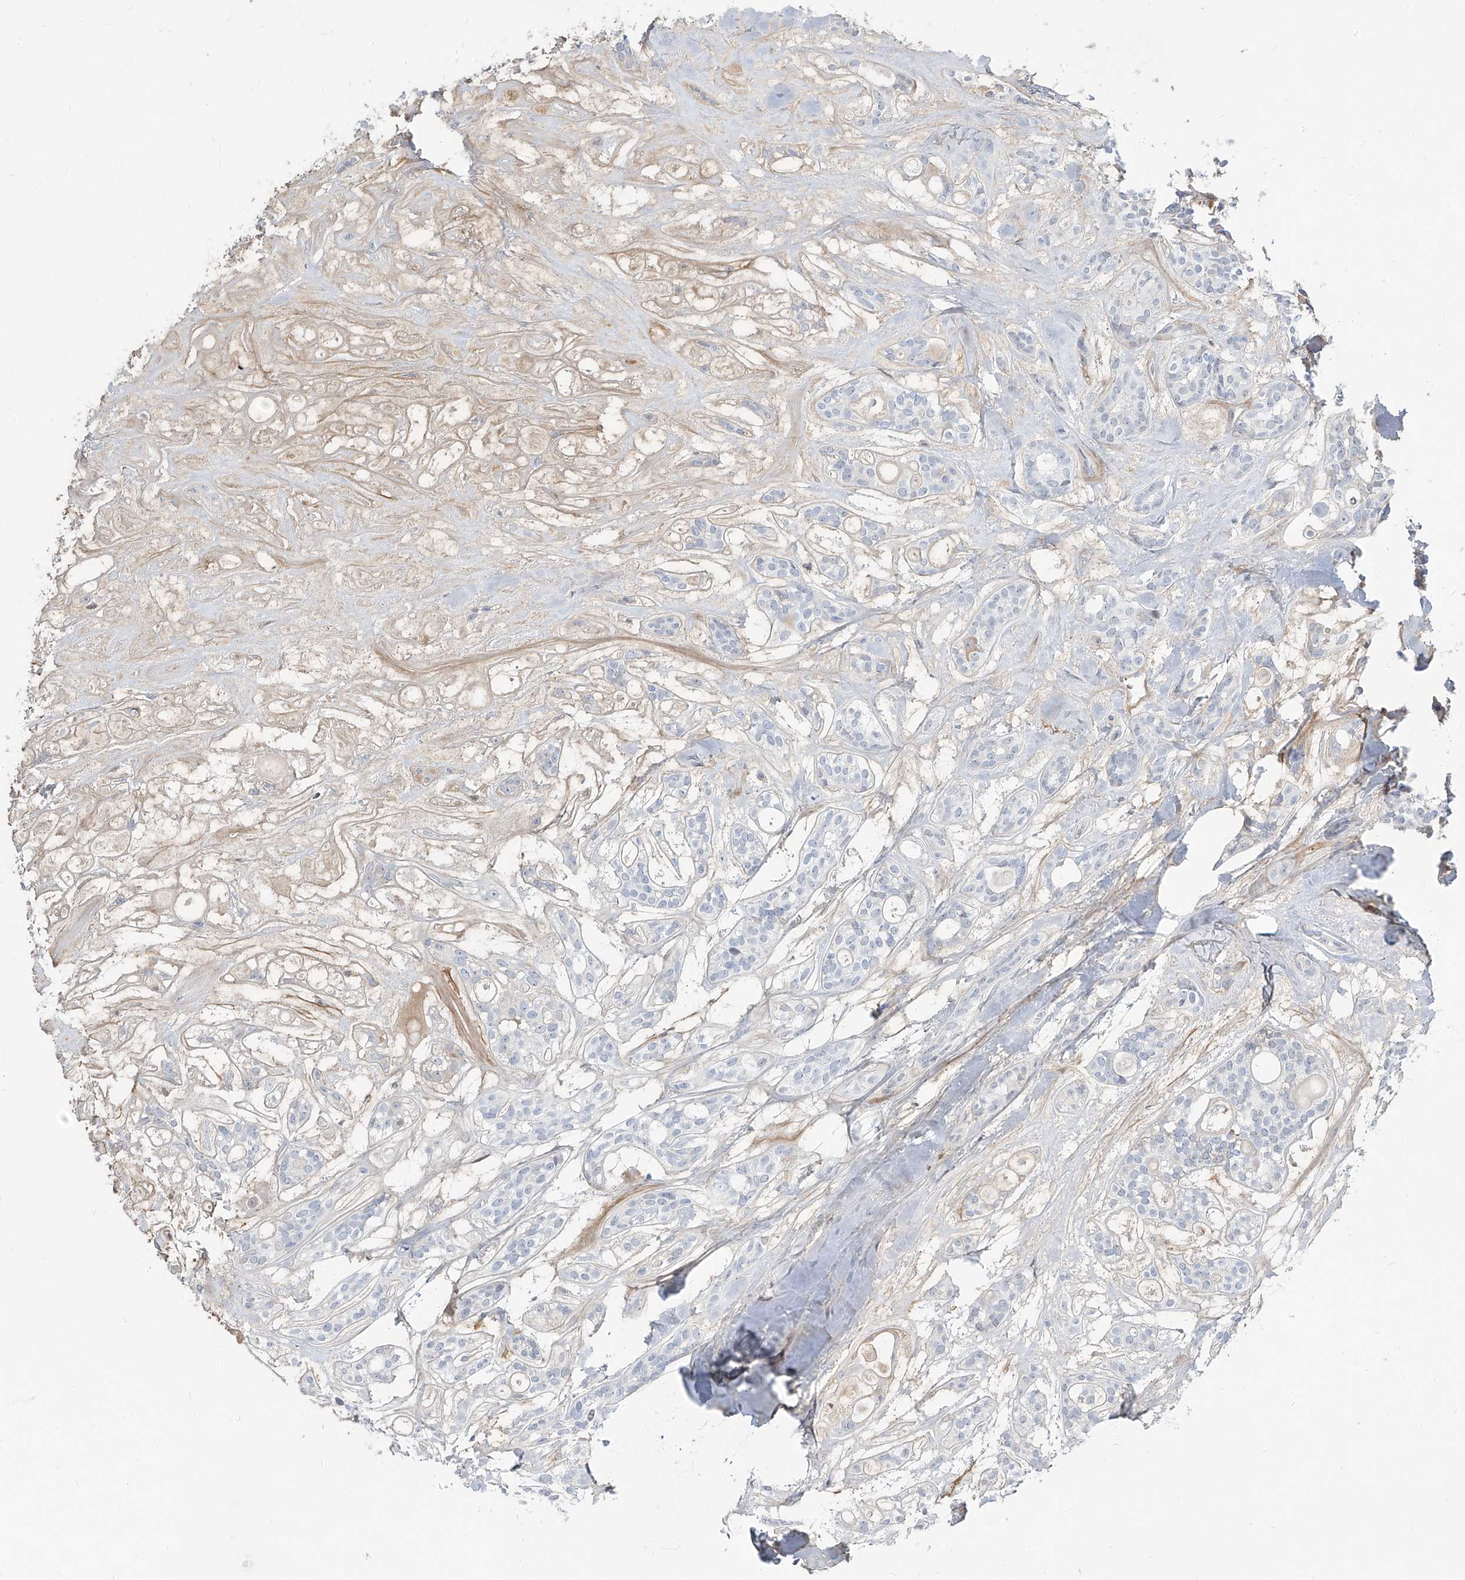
{"staining": {"intensity": "negative", "quantity": "none", "location": "none"}, "tissue": "head and neck cancer", "cell_type": "Tumor cells", "image_type": "cancer", "snomed": [{"axis": "morphology", "description": "Adenocarcinoma, NOS"}, {"axis": "topography", "description": "Head-Neck"}], "caption": "Immunohistochemistry histopathology image of neoplastic tissue: human head and neck cancer (adenocarcinoma) stained with DAB (3,3'-diaminobenzidine) exhibits no significant protein staining in tumor cells.", "gene": "HOXA3", "patient": {"sex": "male", "age": 66}}